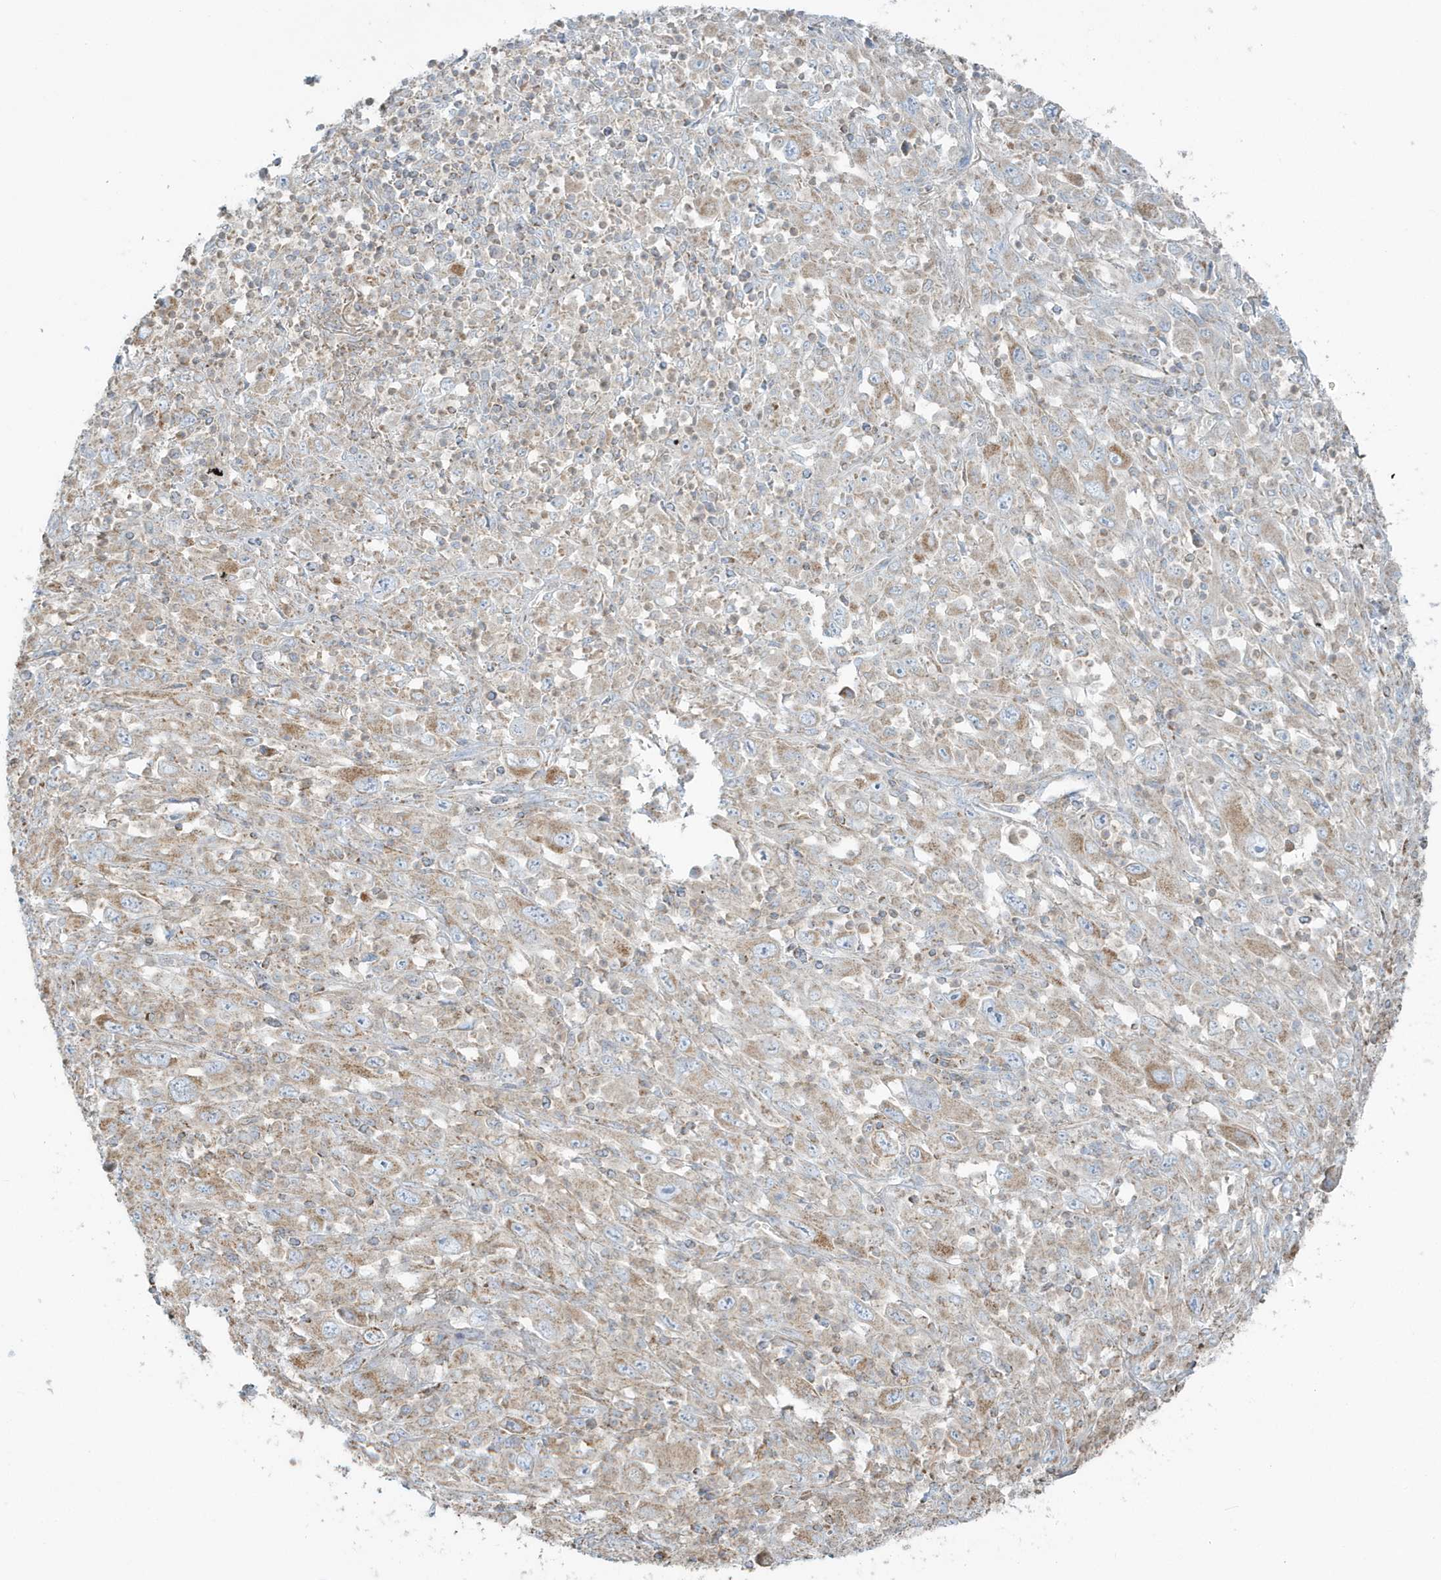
{"staining": {"intensity": "moderate", "quantity": "25%-75%", "location": "cytoplasmic/membranous"}, "tissue": "melanoma", "cell_type": "Tumor cells", "image_type": "cancer", "snomed": [{"axis": "morphology", "description": "Malignant melanoma, Metastatic site"}, {"axis": "topography", "description": "Skin"}], "caption": "Immunohistochemical staining of human melanoma reveals medium levels of moderate cytoplasmic/membranous positivity in approximately 25%-75% of tumor cells. The protein of interest is shown in brown color, while the nuclei are stained blue.", "gene": "RAB11FIP3", "patient": {"sex": "female", "age": 56}}